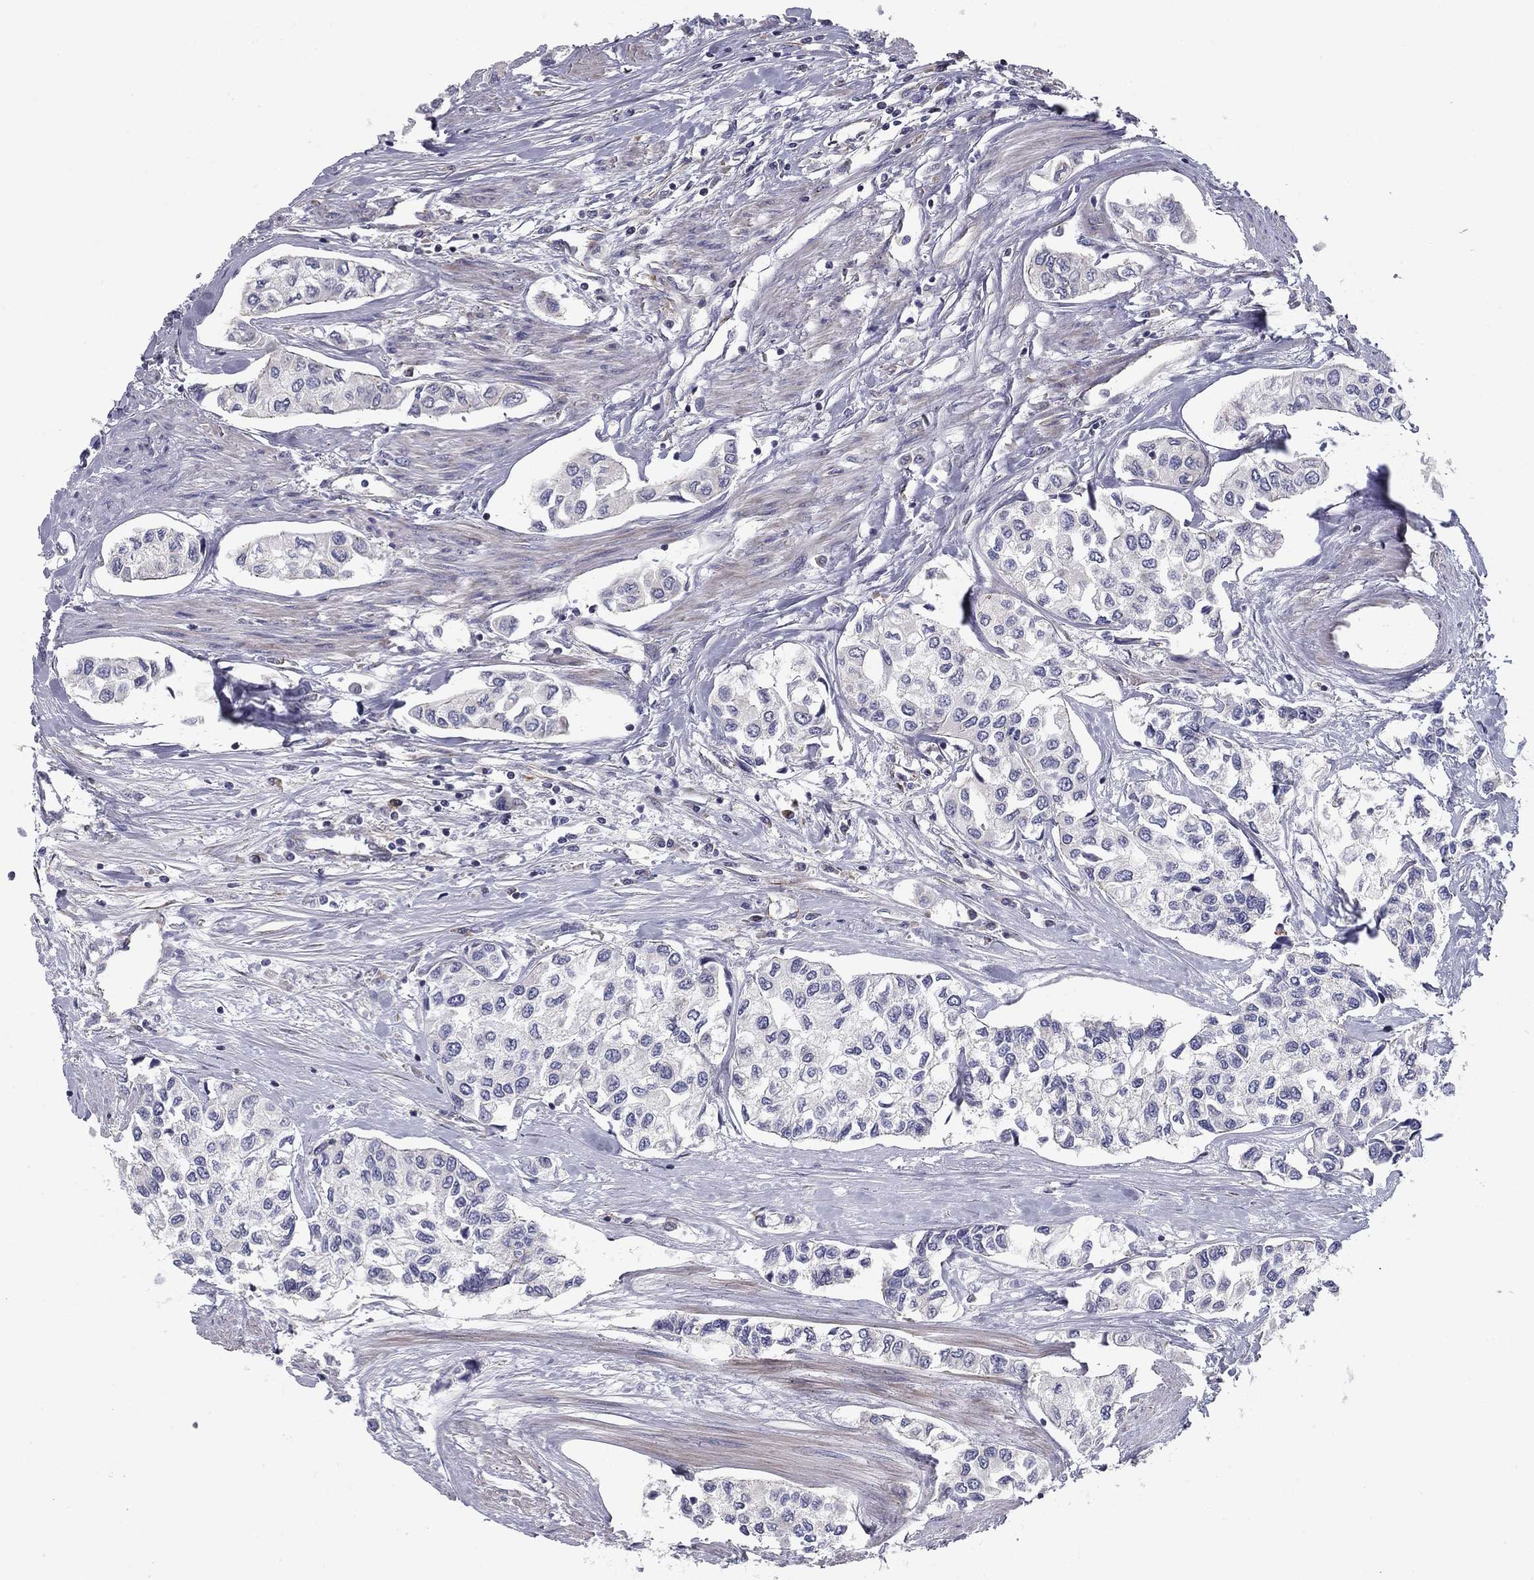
{"staining": {"intensity": "negative", "quantity": "none", "location": "none"}, "tissue": "urothelial cancer", "cell_type": "Tumor cells", "image_type": "cancer", "snomed": [{"axis": "morphology", "description": "Urothelial carcinoma, High grade"}, {"axis": "topography", "description": "Urinary bladder"}], "caption": "The photomicrograph demonstrates no staining of tumor cells in urothelial cancer.", "gene": "CLSTN1", "patient": {"sex": "male", "age": 73}}